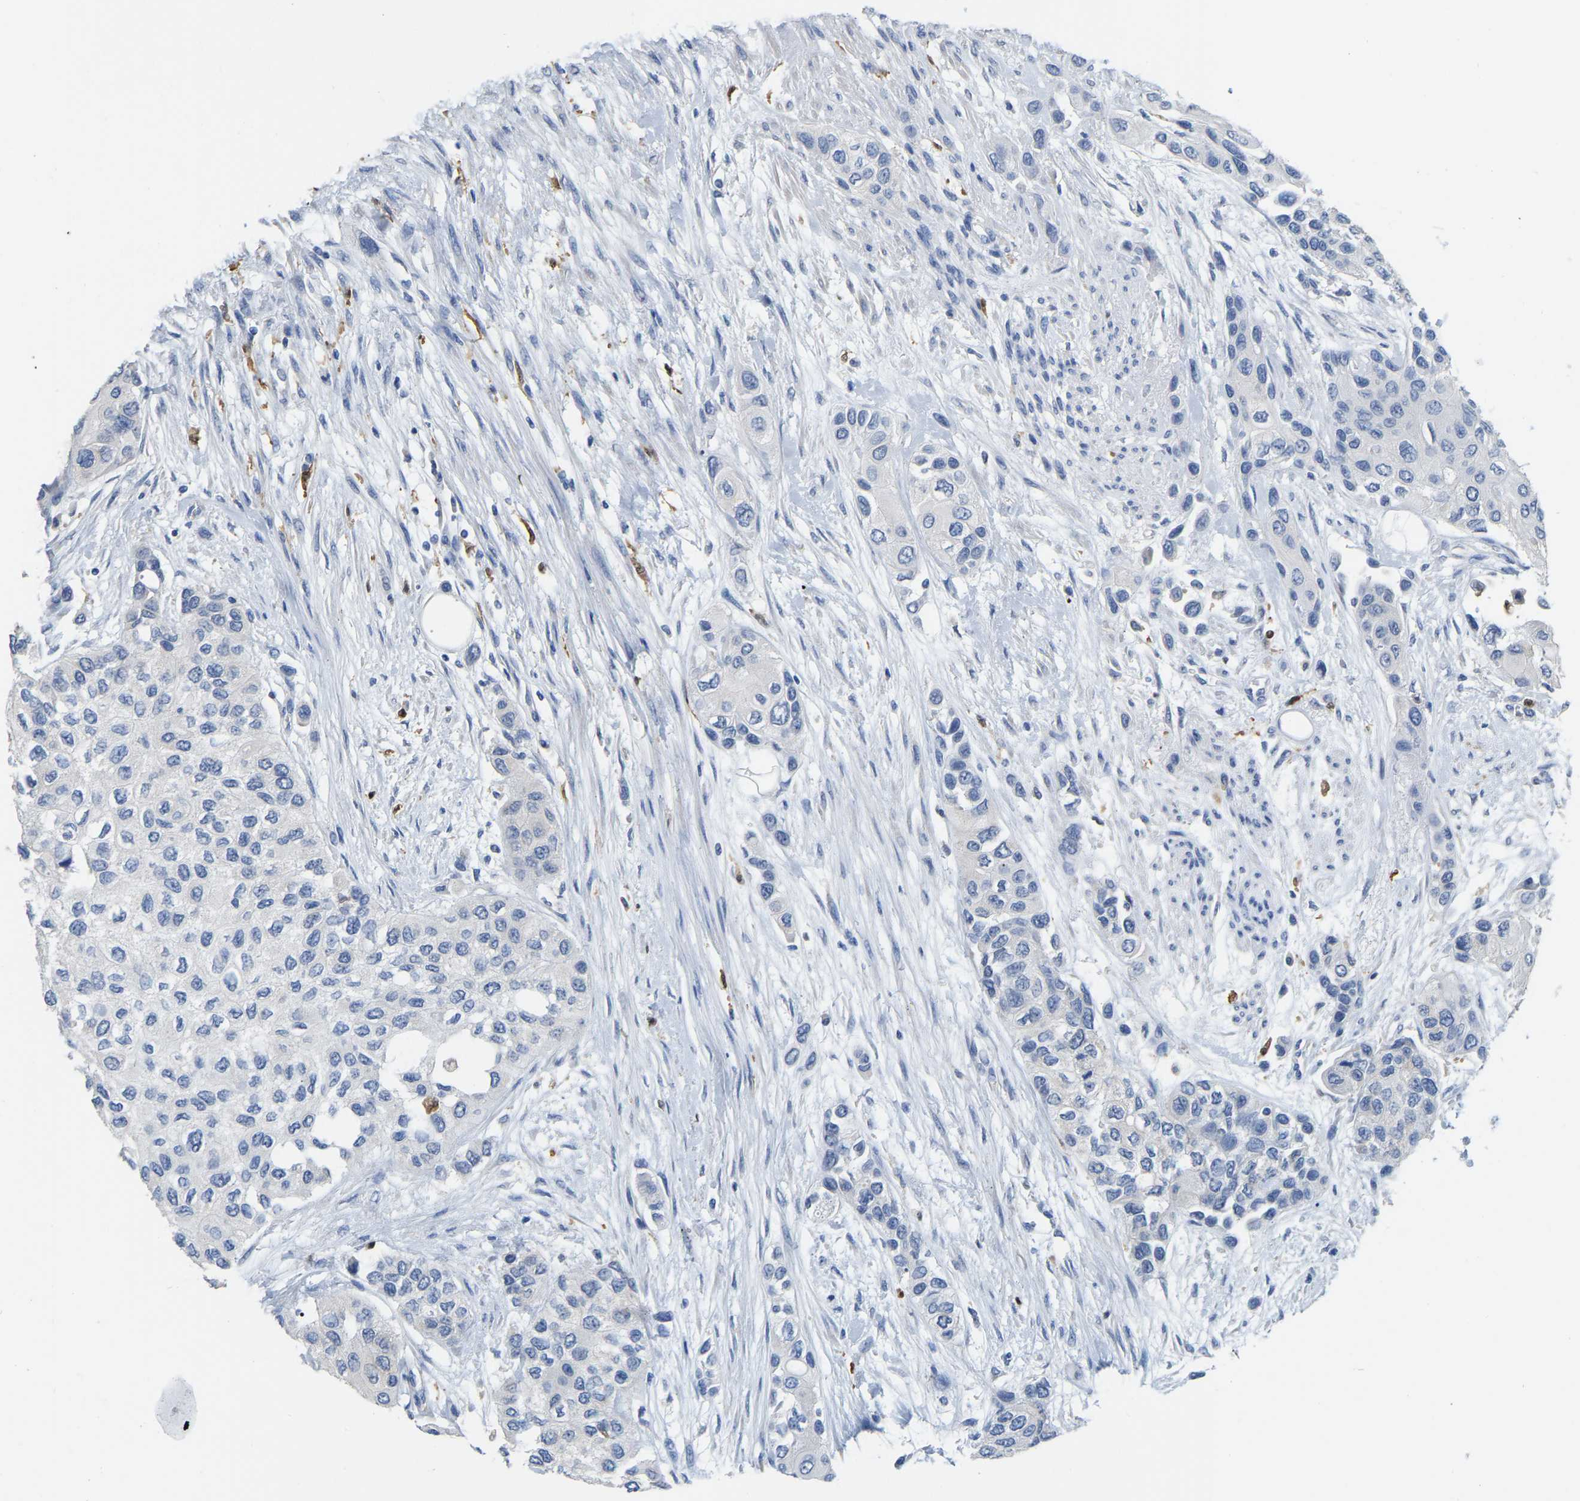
{"staining": {"intensity": "negative", "quantity": "none", "location": "none"}, "tissue": "urothelial cancer", "cell_type": "Tumor cells", "image_type": "cancer", "snomed": [{"axis": "morphology", "description": "Urothelial carcinoma, High grade"}, {"axis": "topography", "description": "Urinary bladder"}], "caption": "DAB (3,3'-diaminobenzidine) immunohistochemical staining of urothelial cancer shows no significant staining in tumor cells.", "gene": "ULBP2", "patient": {"sex": "female", "age": 56}}